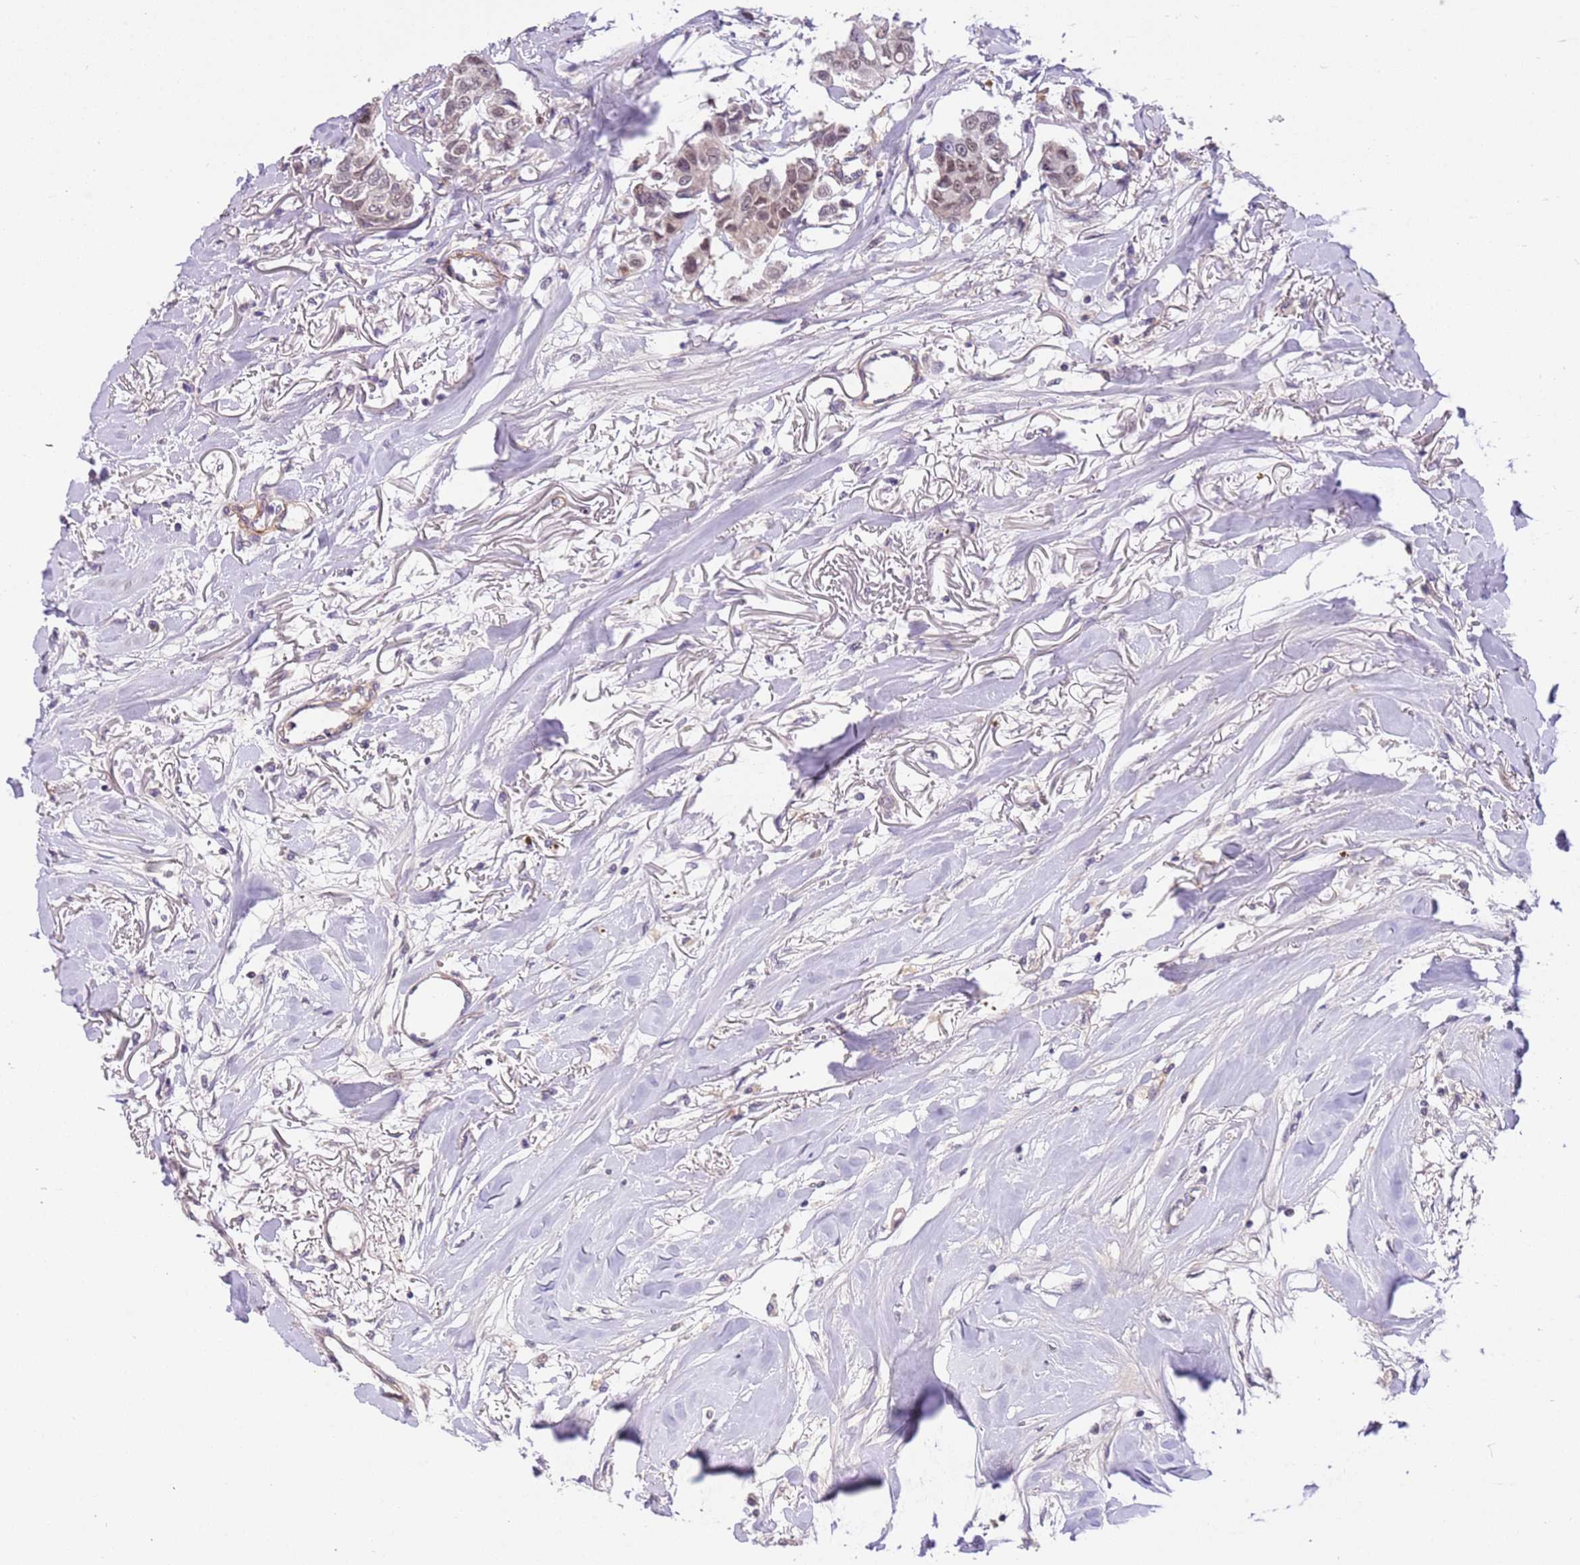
{"staining": {"intensity": "weak", "quantity": ">75%", "location": "nuclear"}, "tissue": "breast cancer", "cell_type": "Tumor cells", "image_type": "cancer", "snomed": [{"axis": "morphology", "description": "Duct carcinoma"}, {"axis": "topography", "description": "Breast"}], "caption": "An image of human breast infiltrating ductal carcinoma stained for a protein demonstrates weak nuclear brown staining in tumor cells. The protein of interest is stained brown, and the nuclei are stained in blue (DAB IHC with brightfield microscopy, high magnification).", "gene": "MAGEF1", "patient": {"sex": "female", "age": 80}}